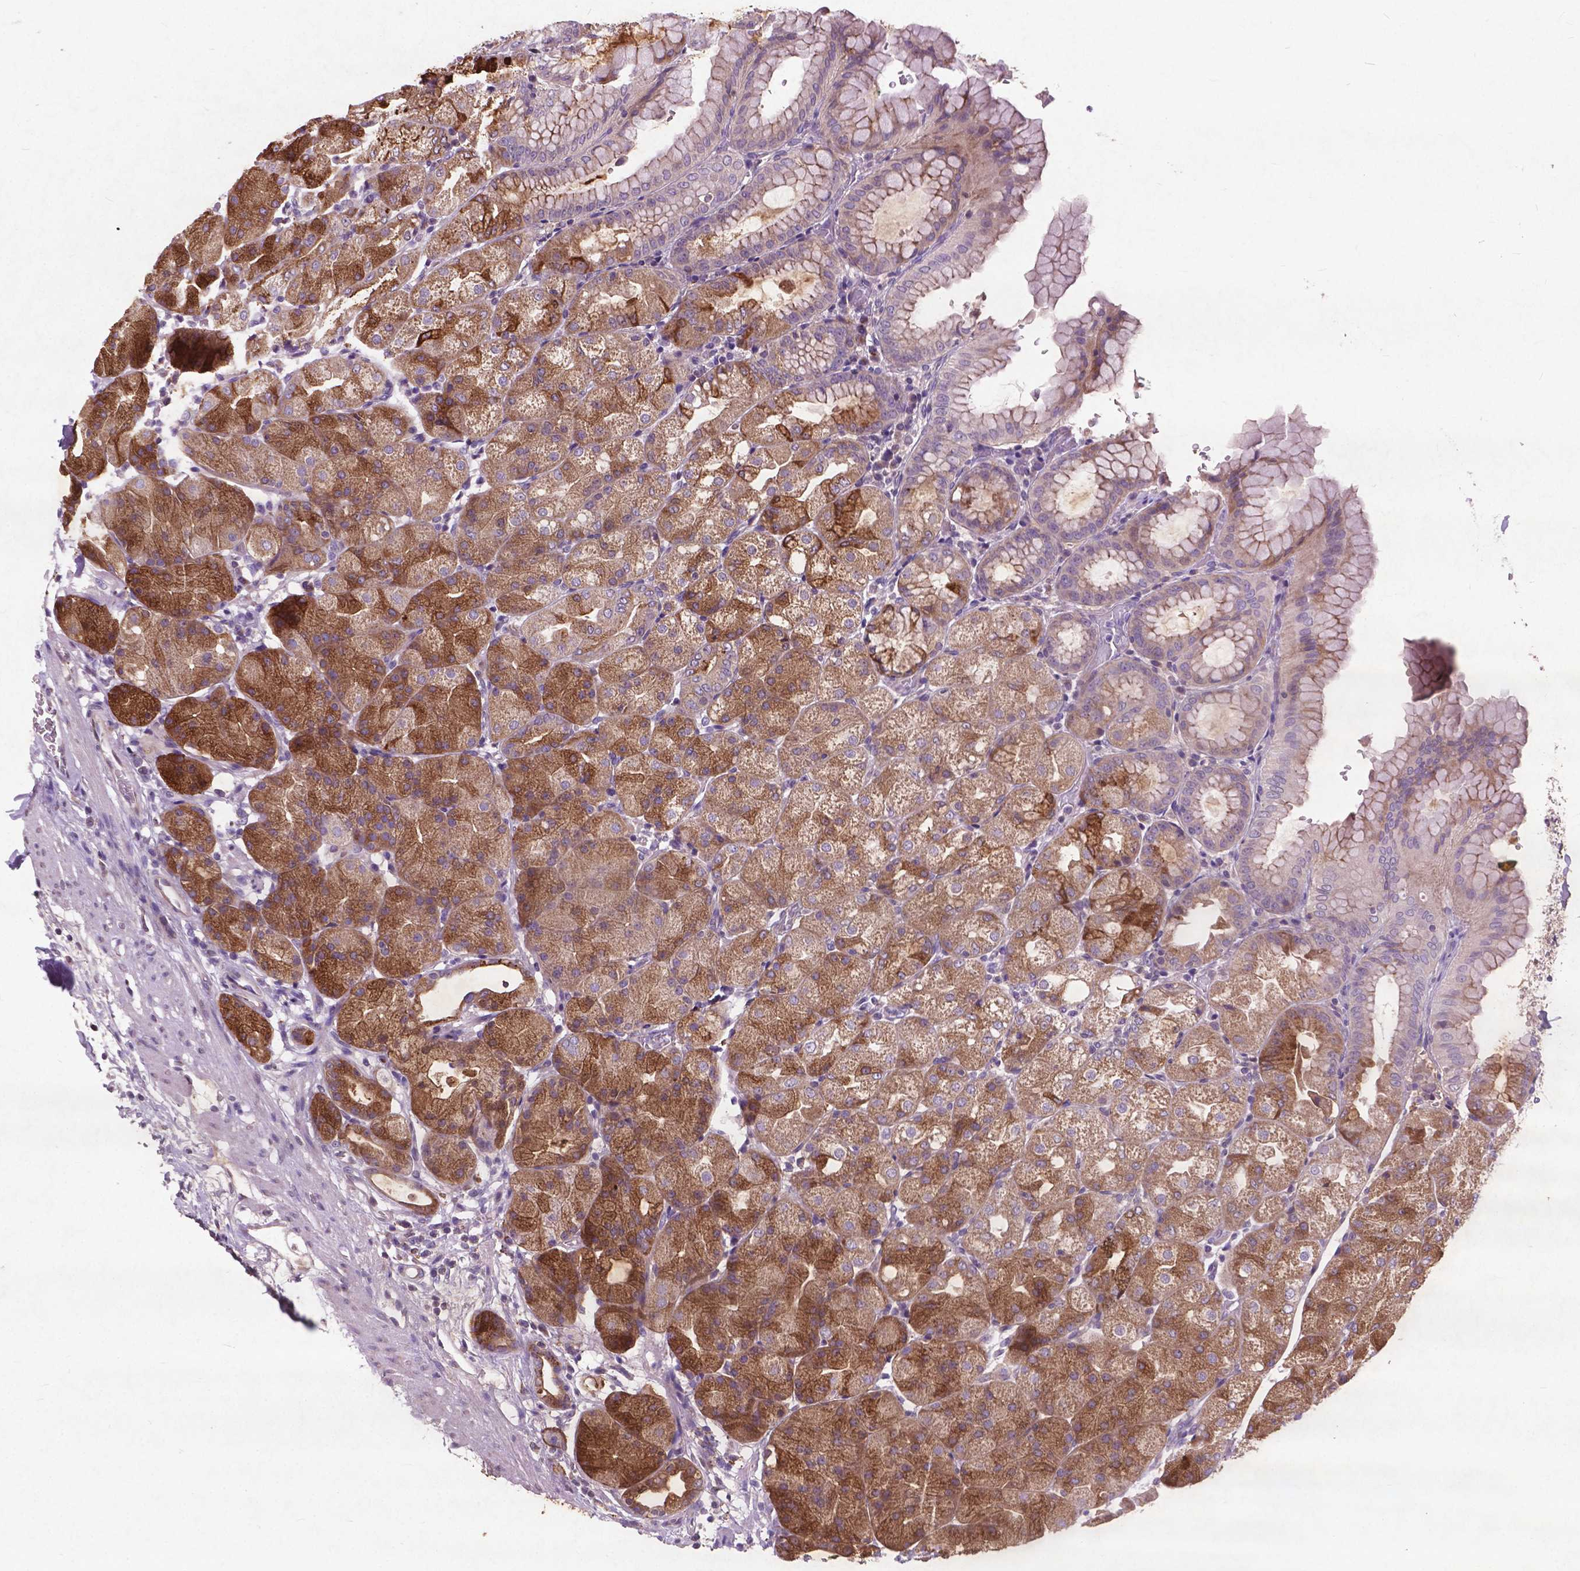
{"staining": {"intensity": "moderate", "quantity": "25%-75%", "location": "cytoplasmic/membranous"}, "tissue": "stomach", "cell_type": "Glandular cells", "image_type": "normal", "snomed": [{"axis": "morphology", "description": "Normal tissue, NOS"}, {"axis": "topography", "description": "Stomach, upper"}, {"axis": "topography", "description": "Stomach"}, {"axis": "topography", "description": "Stomach, lower"}], "caption": "A brown stain labels moderate cytoplasmic/membranous positivity of a protein in glandular cells of unremarkable human stomach.", "gene": "ATG4D", "patient": {"sex": "male", "age": 62}}